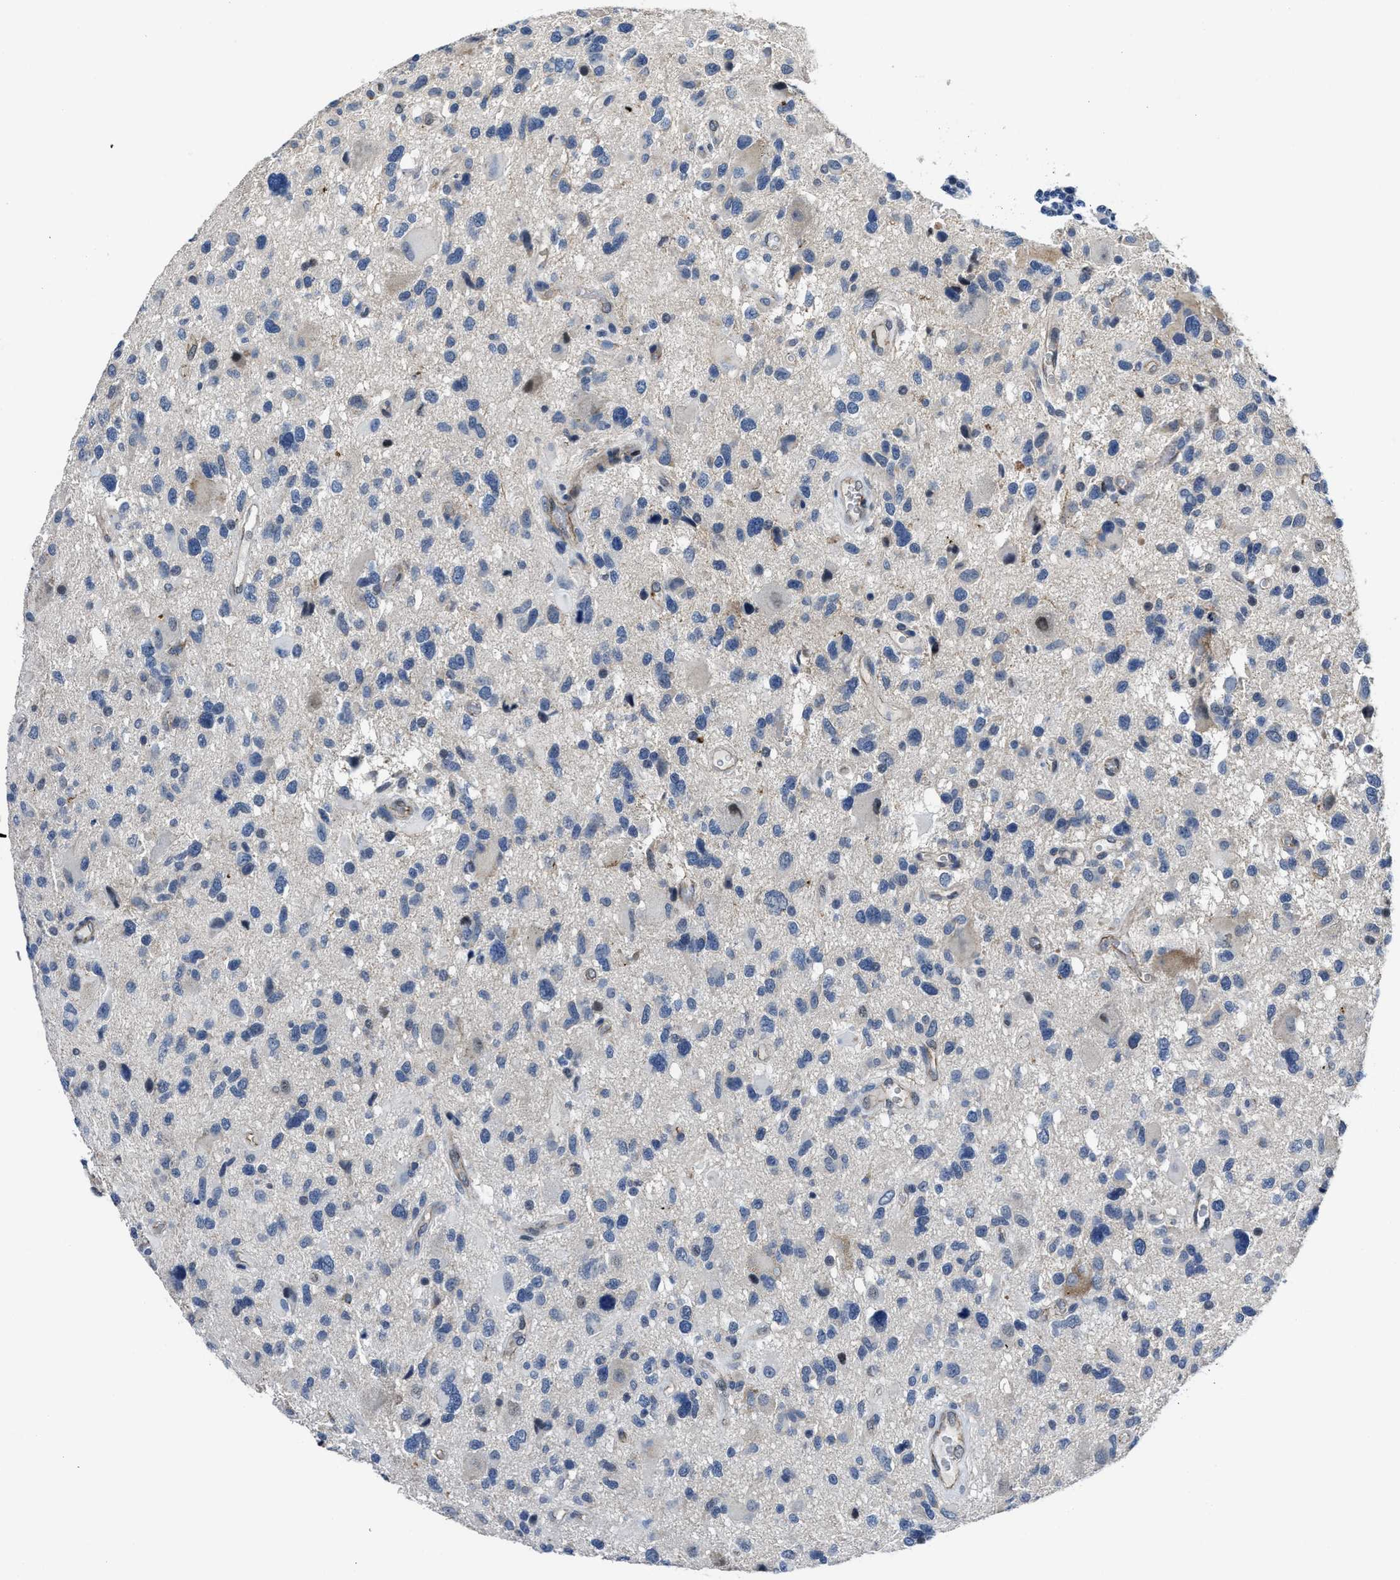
{"staining": {"intensity": "negative", "quantity": "none", "location": "none"}, "tissue": "glioma", "cell_type": "Tumor cells", "image_type": "cancer", "snomed": [{"axis": "morphology", "description": "Glioma, malignant, High grade"}, {"axis": "topography", "description": "Brain"}], "caption": "High magnification brightfield microscopy of malignant glioma (high-grade) stained with DAB (brown) and counterstained with hematoxylin (blue): tumor cells show no significant positivity. (Brightfield microscopy of DAB (3,3'-diaminobenzidine) immunohistochemistry (IHC) at high magnification).", "gene": "GHITM", "patient": {"sex": "male", "age": 33}}